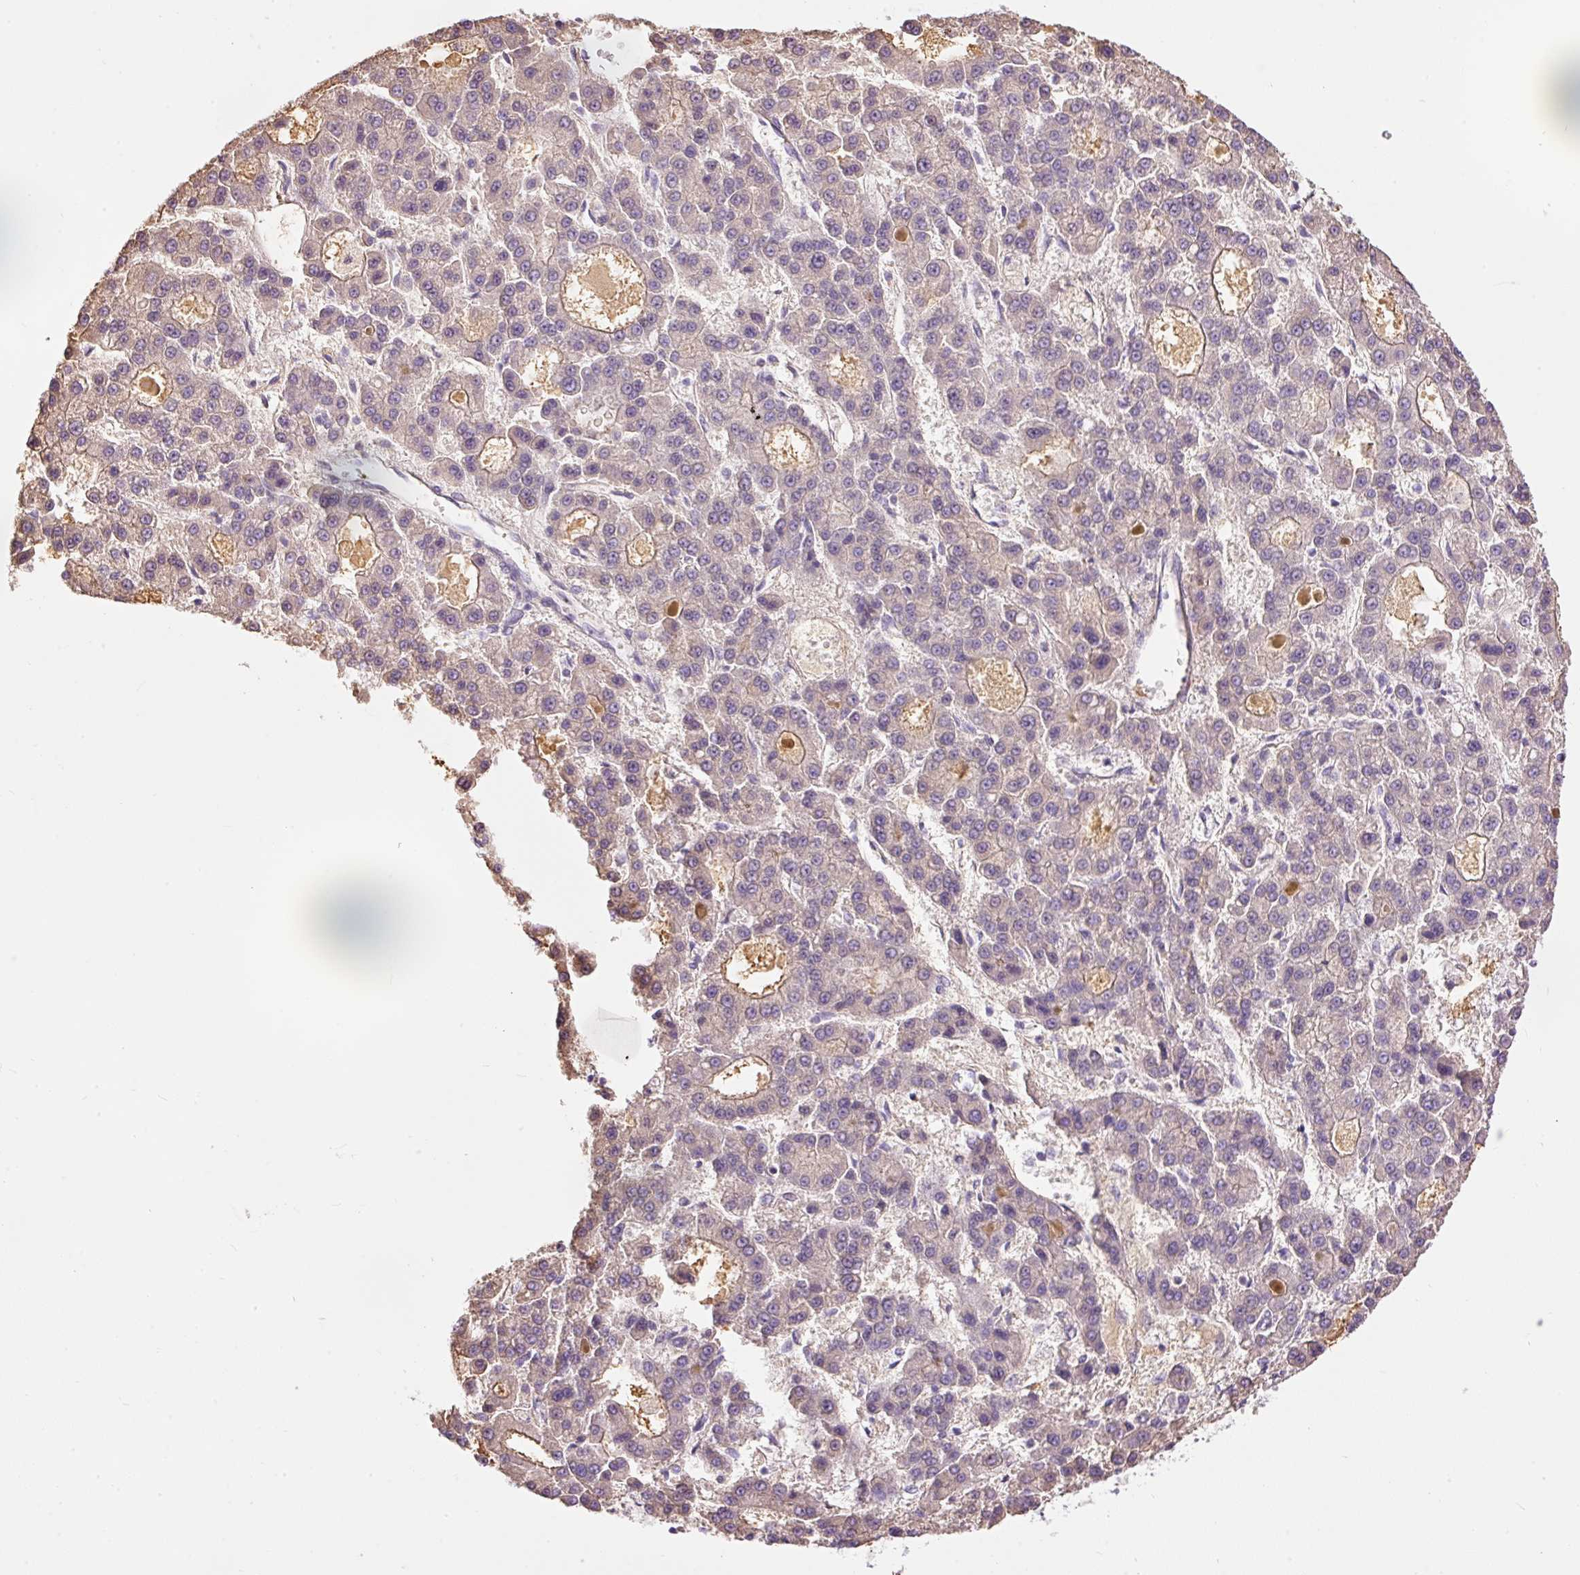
{"staining": {"intensity": "weak", "quantity": "<25%", "location": "cytoplasmic/membranous"}, "tissue": "liver cancer", "cell_type": "Tumor cells", "image_type": "cancer", "snomed": [{"axis": "morphology", "description": "Carcinoma, Hepatocellular, NOS"}, {"axis": "topography", "description": "Liver"}], "caption": "Liver cancer (hepatocellular carcinoma) stained for a protein using immunohistochemistry (IHC) exhibits no staining tumor cells.", "gene": "PRPF38B", "patient": {"sex": "male", "age": 70}}